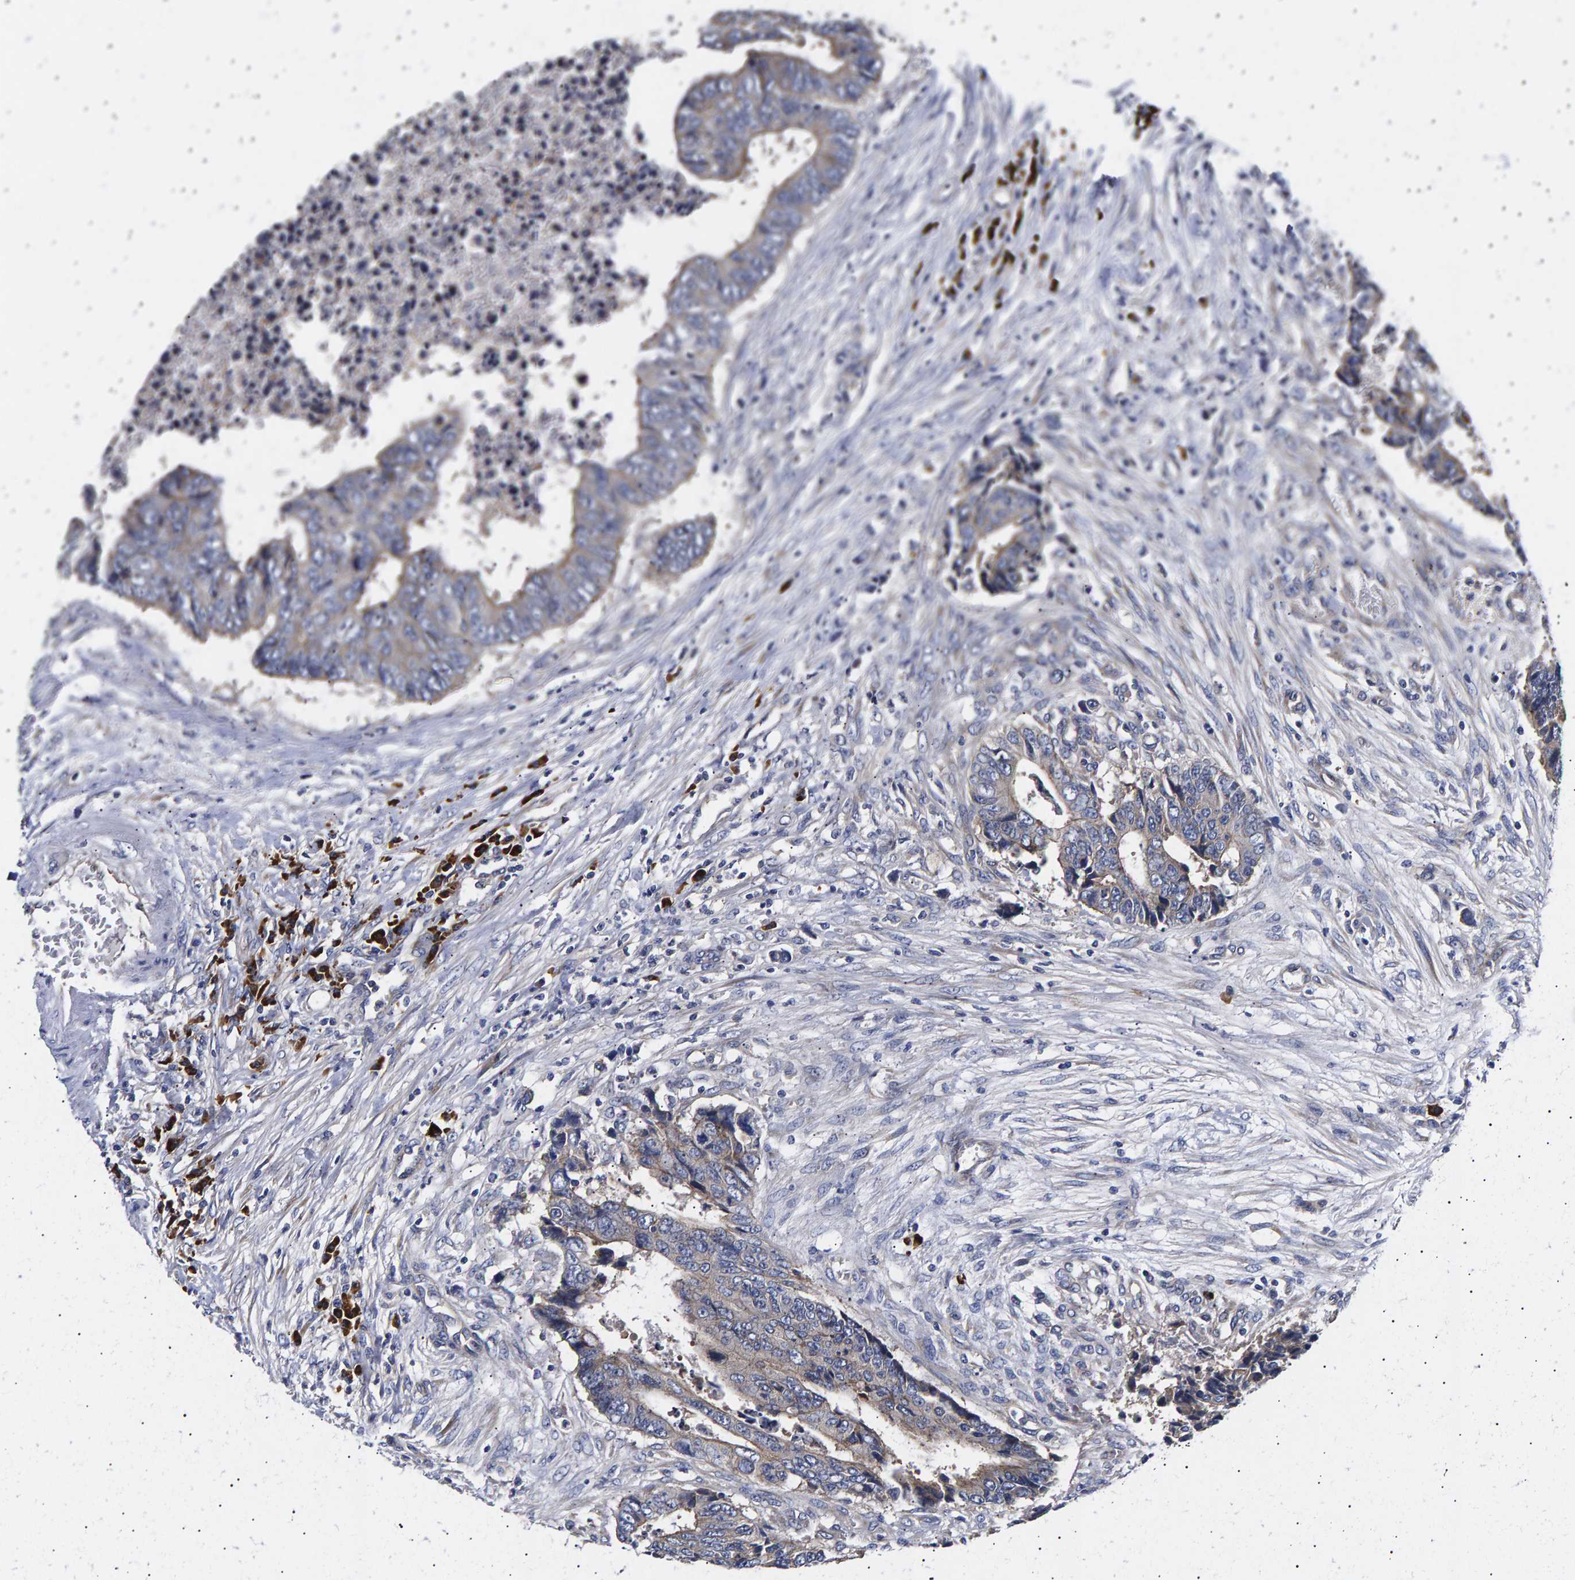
{"staining": {"intensity": "weak", "quantity": "<25%", "location": "cytoplasmic/membranous"}, "tissue": "colorectal cancer", "cell_type": "Tumor cells", "image_type": "cancer", "snomed": [{"axis": "morphology", "description": "Adenocarcinoma, NOS"}, {"axis": "topography", "description": "Rectum"}], "caption": "Tumor cells are negative for protein expression in human colorectal adenocarcinoma. The staining was performed using DAB to visualize the protein expression in brown, while the nuclei were stained in blue with hematoxylin (Magnification: 20x).", "gene": "ANKRD40", "patient": {"sex": "male", "age": 84}}